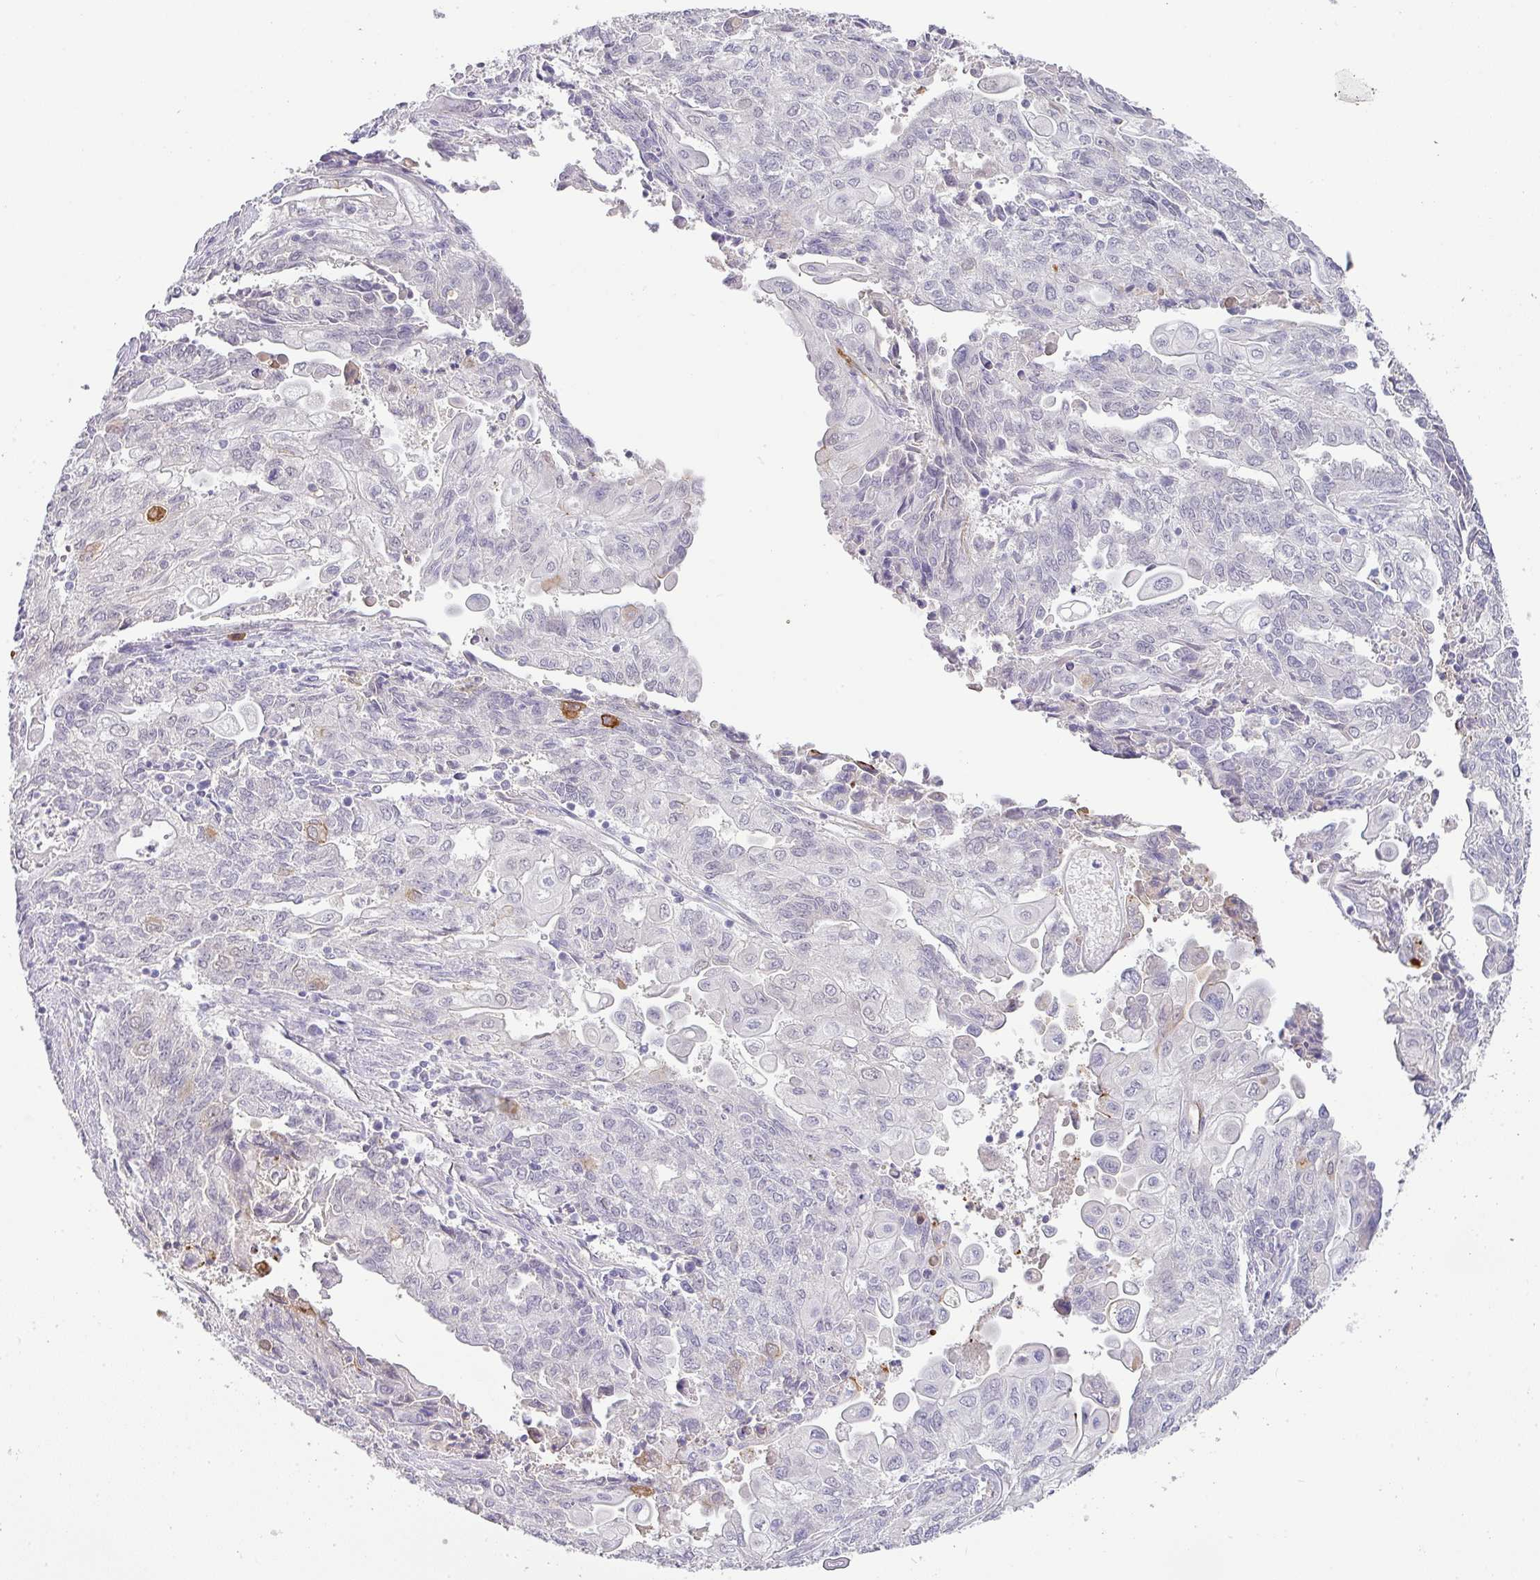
{"staining": {"intensity": "negative", "quantity": "none", "location": "none"}, "tissue": "endometrial cancer", "cell_type": "Tumor cells", "image_type": "cancer", "snomed": [{"axis": "morphology", "description": "Adenocarcinoma, NOS"}, {"axis": "topography", "description": "Endometrium"}], "caption": "Immunohistochemistry micrograph of neoplastic tissue: human endometrial cancer stained with DAB (3,3'-diaminobenzidine) demonstrates no significant protein positivity in tumor cells.", "gene": "FGF17", "patient": {"sex": "female", "age": 54}}